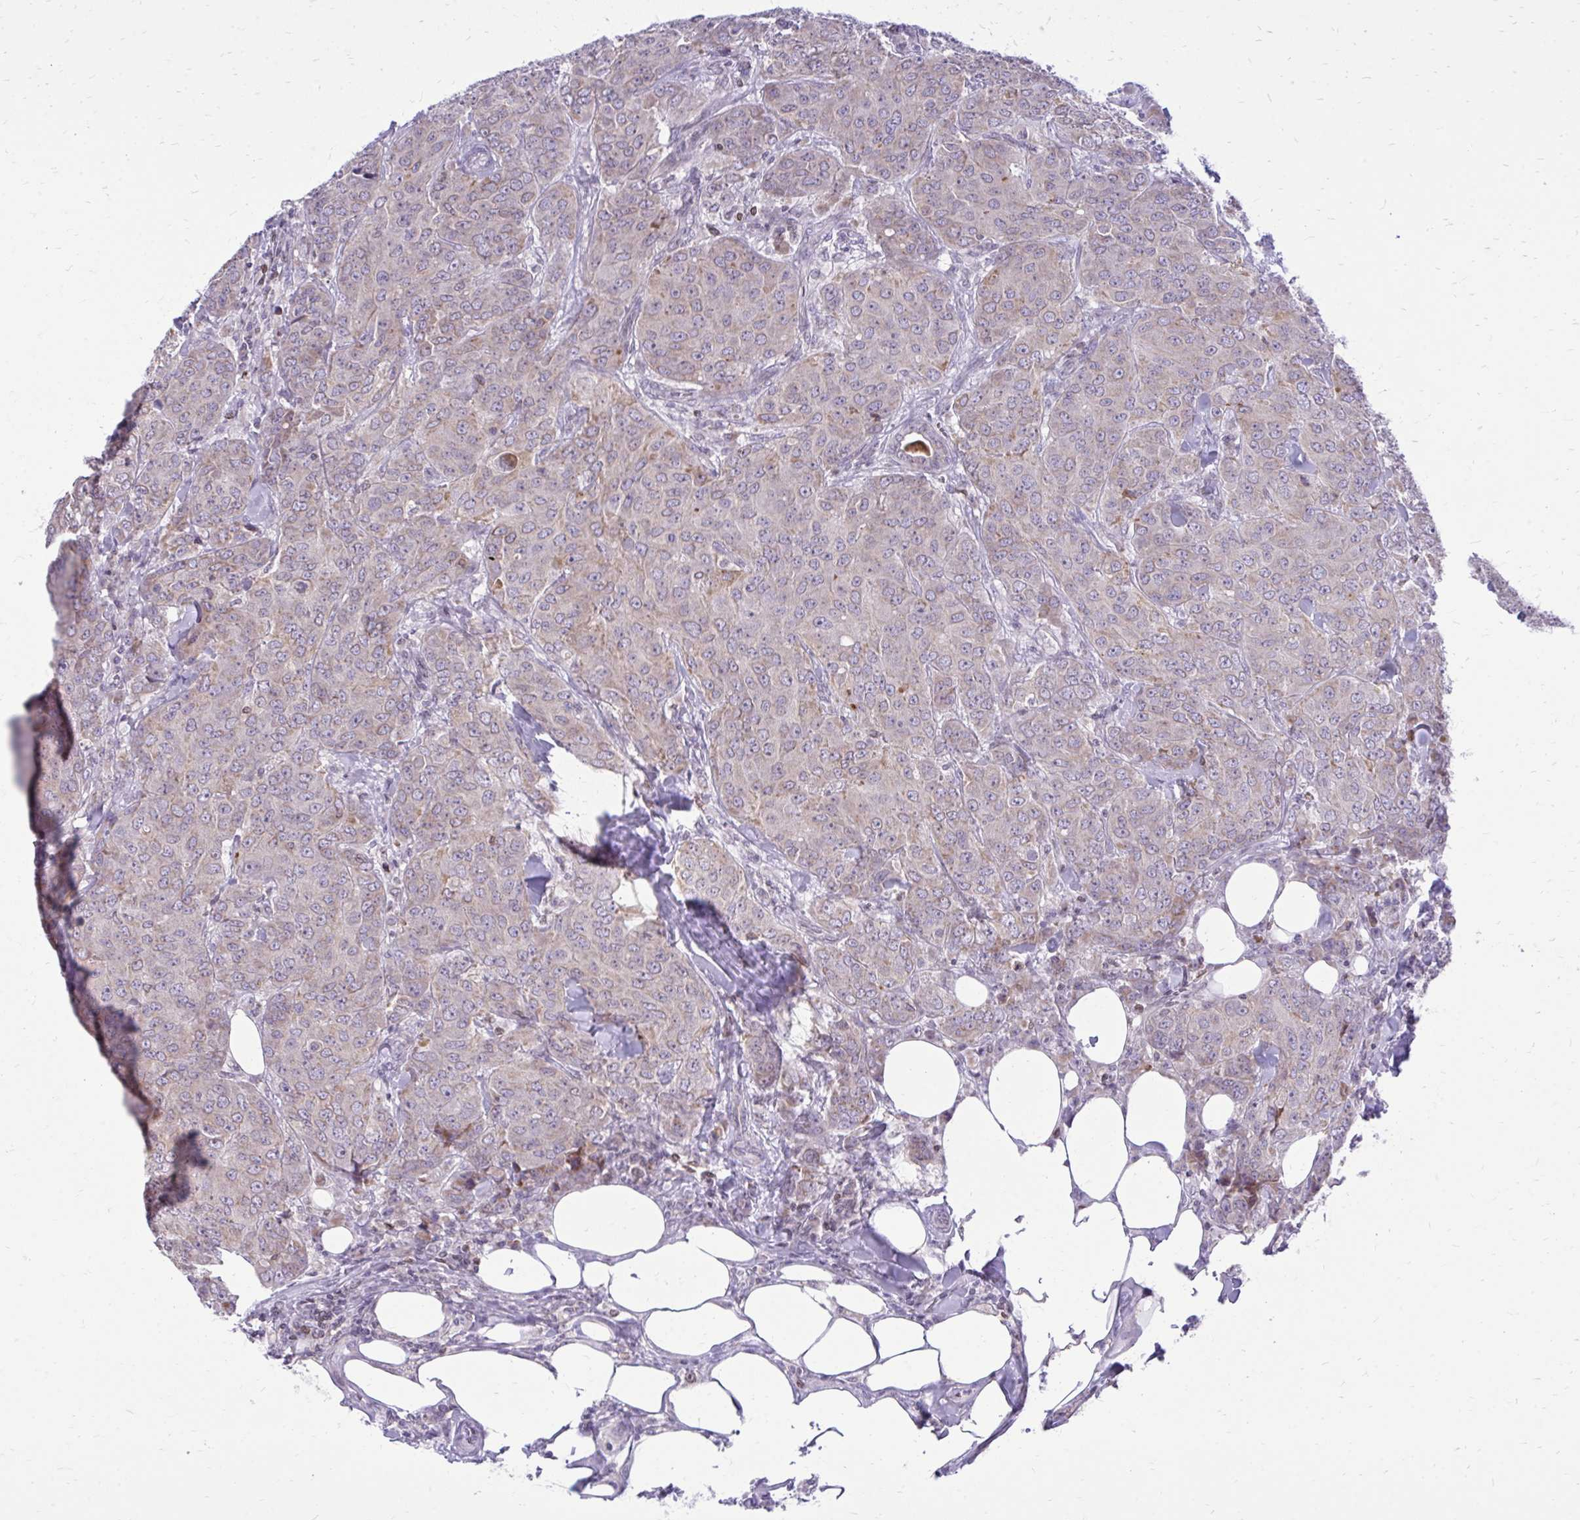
{"staining": {"intensity": "weak", "quantity": "<25%", "location": "cytoplasmic/membranous"}, "tissue": "breast cancer", "cell_type": "Tumor cells", "image_type": "cancer", "snomed": [{"axis": "morphology", "description": "Duct carcinoma"}, {"axis": "topography", "description": "Breast"}], "caption": "IHC histopathology image of neoplastic tissue: breast invasive ductal carcinoma stained with DAB displays no significant protein expression in tumor cells.", "gene": "RPS6KA2", "patient": {"sex": "female", "age": 43}}